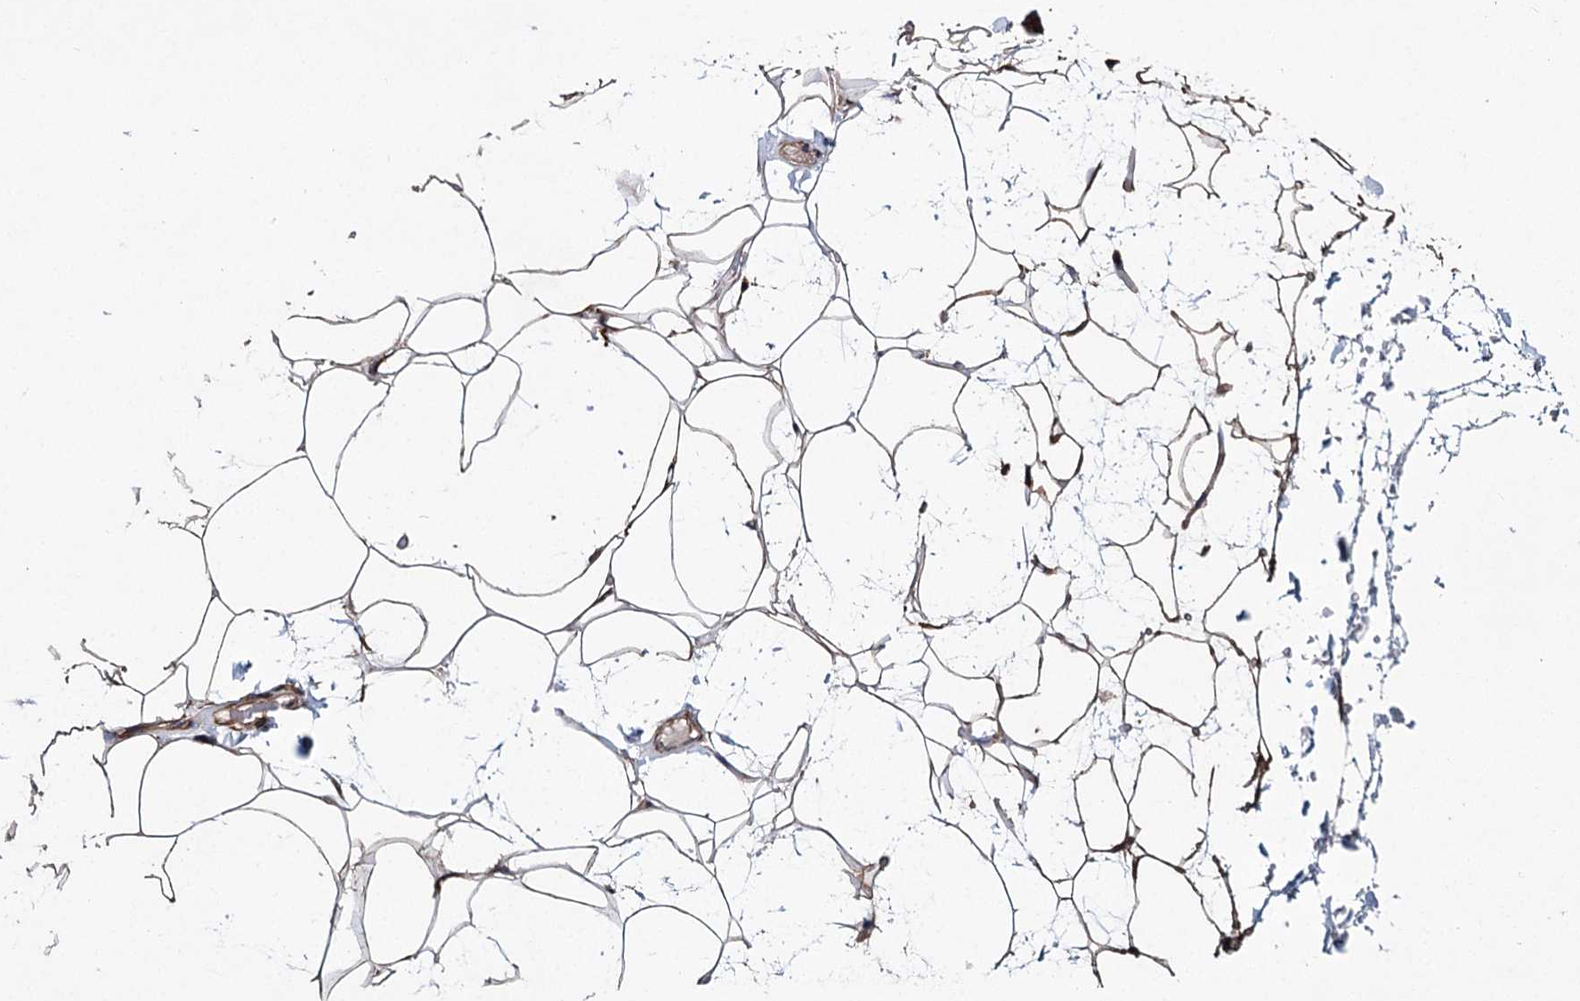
{"staining": {"intensity": "moderate", "quantity": ">75%", "location": "cytoplasmic/membranous"}, "tissue": "adipose tissue", "cell_type": "Adipocytes", "image_type": "normal", "snomed": [{"axis": "morphology", "description": "Normal tissue, NOS"}, {"axis": "topography", "description": "Breast"}], "caption": "Protein expression analysis of benign adipose tissue shows moderate cytoplasmic/membranous positivity in about >75% of adipocytes.", "gene": "MYO1C", "patient": {"sex": "female", "age": 26}}